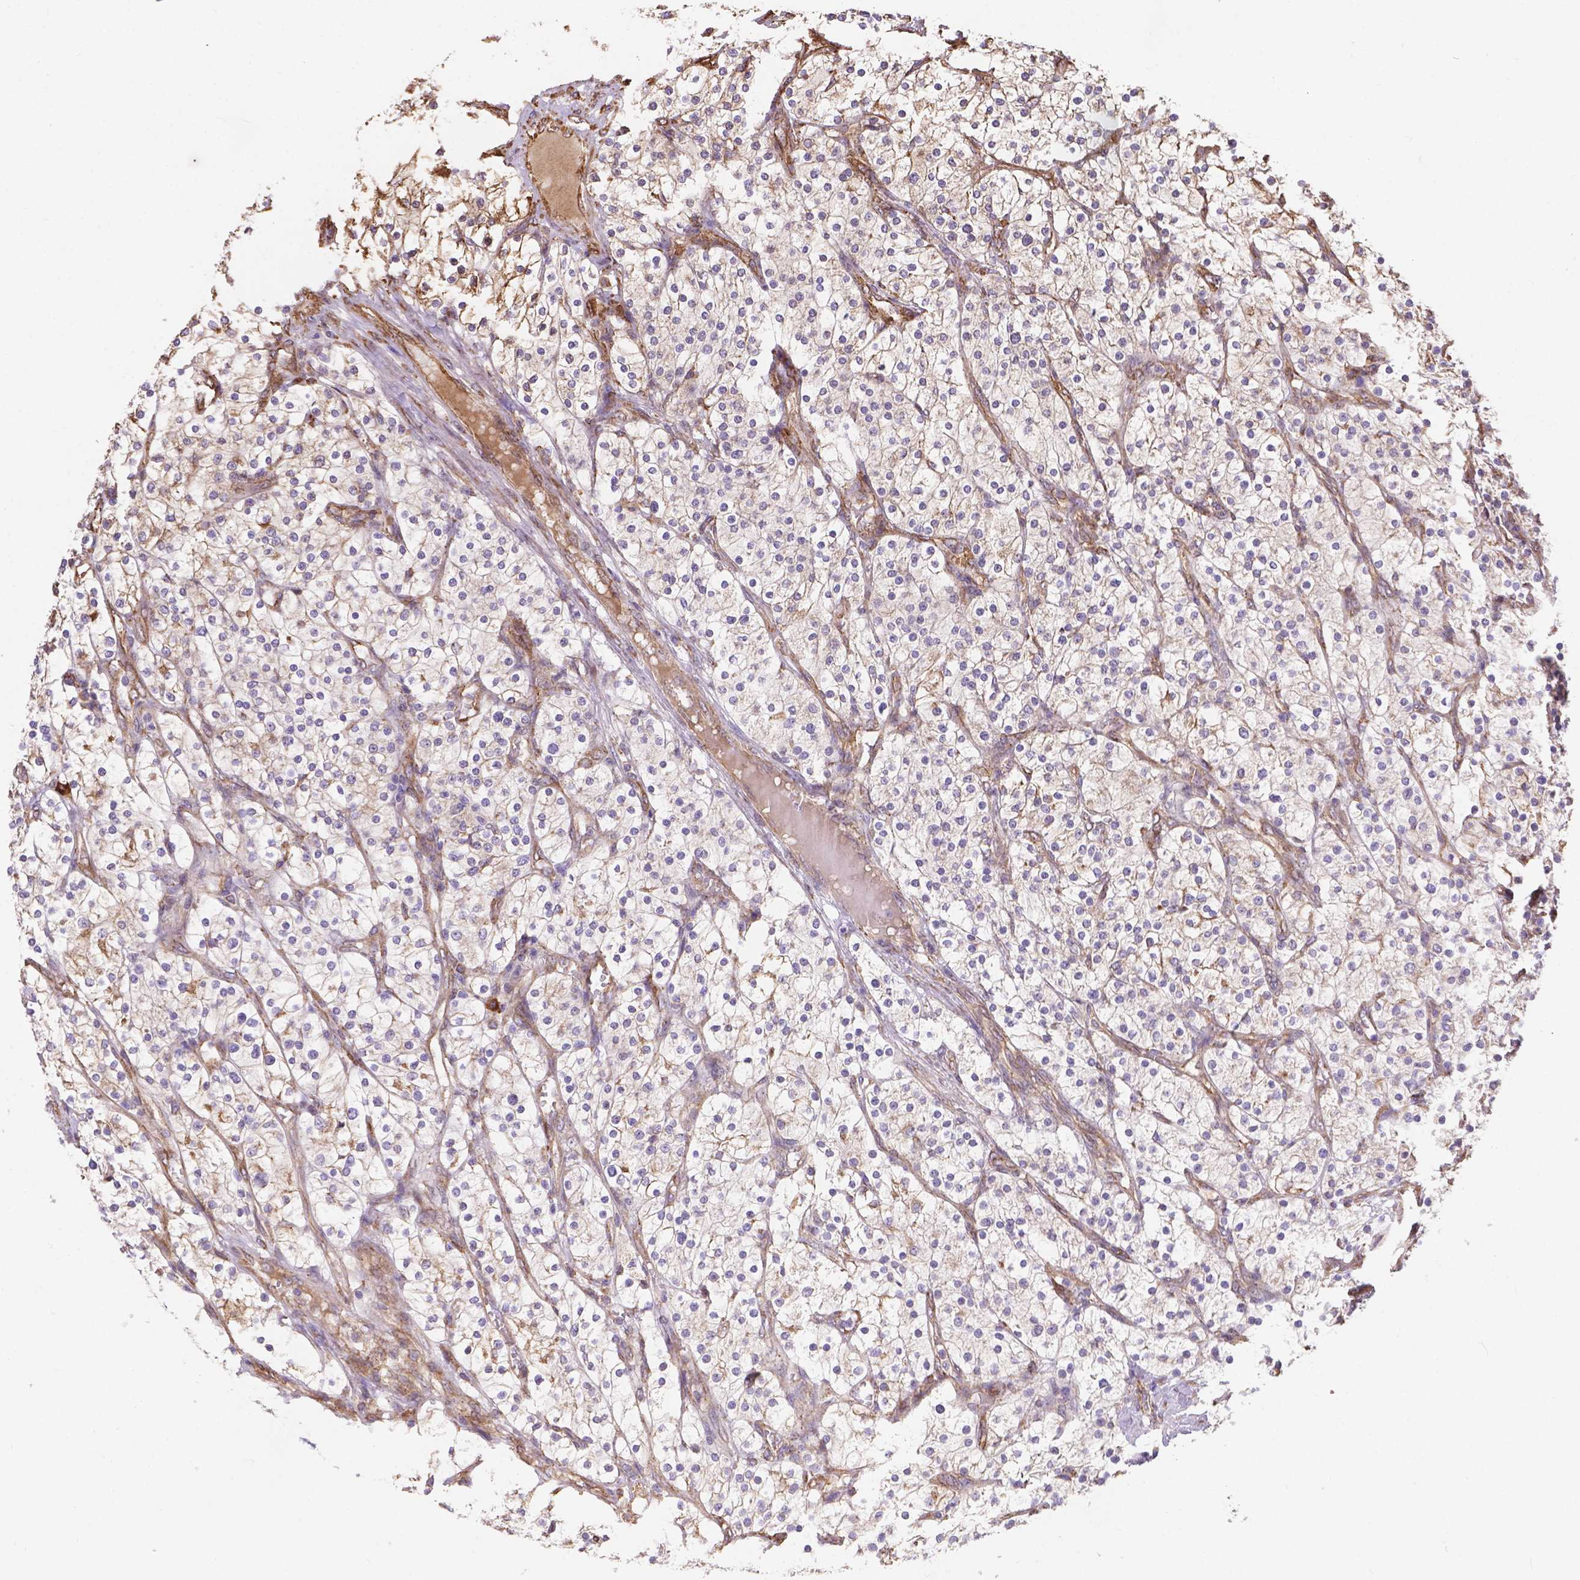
{"staining": {"intensity": "weak", "quantity": "25%-75%", "location": "cytoplasmic/membranous"}, "tissue": "renal cancer", "cell_type": "Tumor cells", "image_type": "cancer", "snomed": [{"axis": "morphology", "description": "Adenocarcinoma, NOS"}, {"axis": "topography", "description": "Kidney"}], "caption": "Immunohistochemistry of human adenocarcinoma (renal) shows low levels of weak cytoplasmic/membranous positivity in approximately 25%-75% of tumor cells.", "gene": "IPO11", "patient": {"sex": "male", "age": 80}}